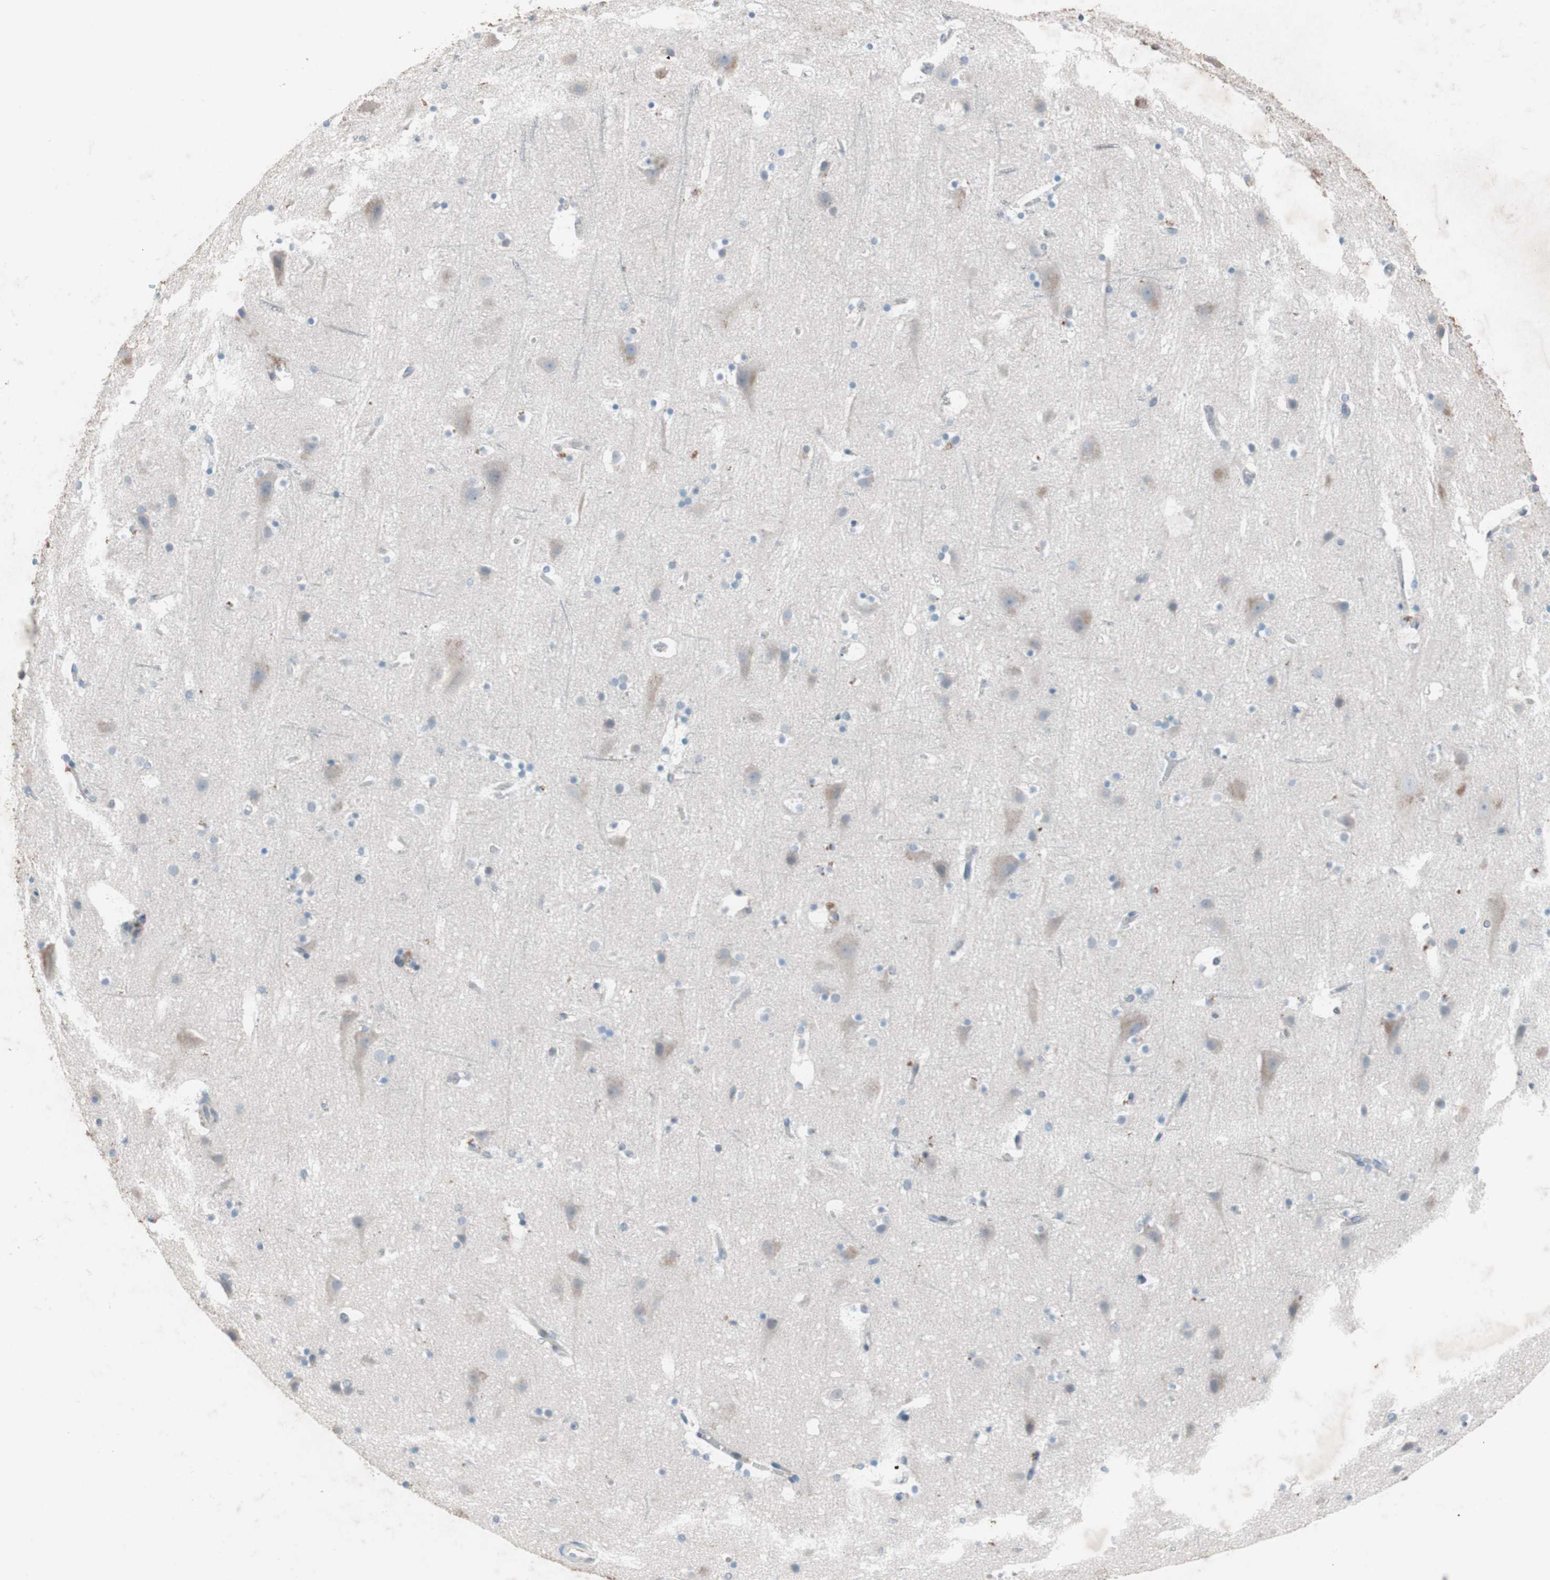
{"staining": {"intensity": "negative", "quantity": "none", "location": "none"}, "tissue": "cerebral cortex", "cell_type": "Endothelial cells", "image_type": "normal", "snomed": [{"axis": "morphology", "description": "Normal tissue, NOS"}, {"axis": "topography", "description": "Cerebral cortex"}], "caption": "Immunohistochemistry histopathology image of unremarkable cerebral cortex: cerebral cortex stained with DAB (3,3'-diaminobenzidine) demonstrates no significant protein expression in endothelial cells. Nuclei are stained in blue.", "gene": "GRB7", "patient": {"sex": "male", "age": 45}}